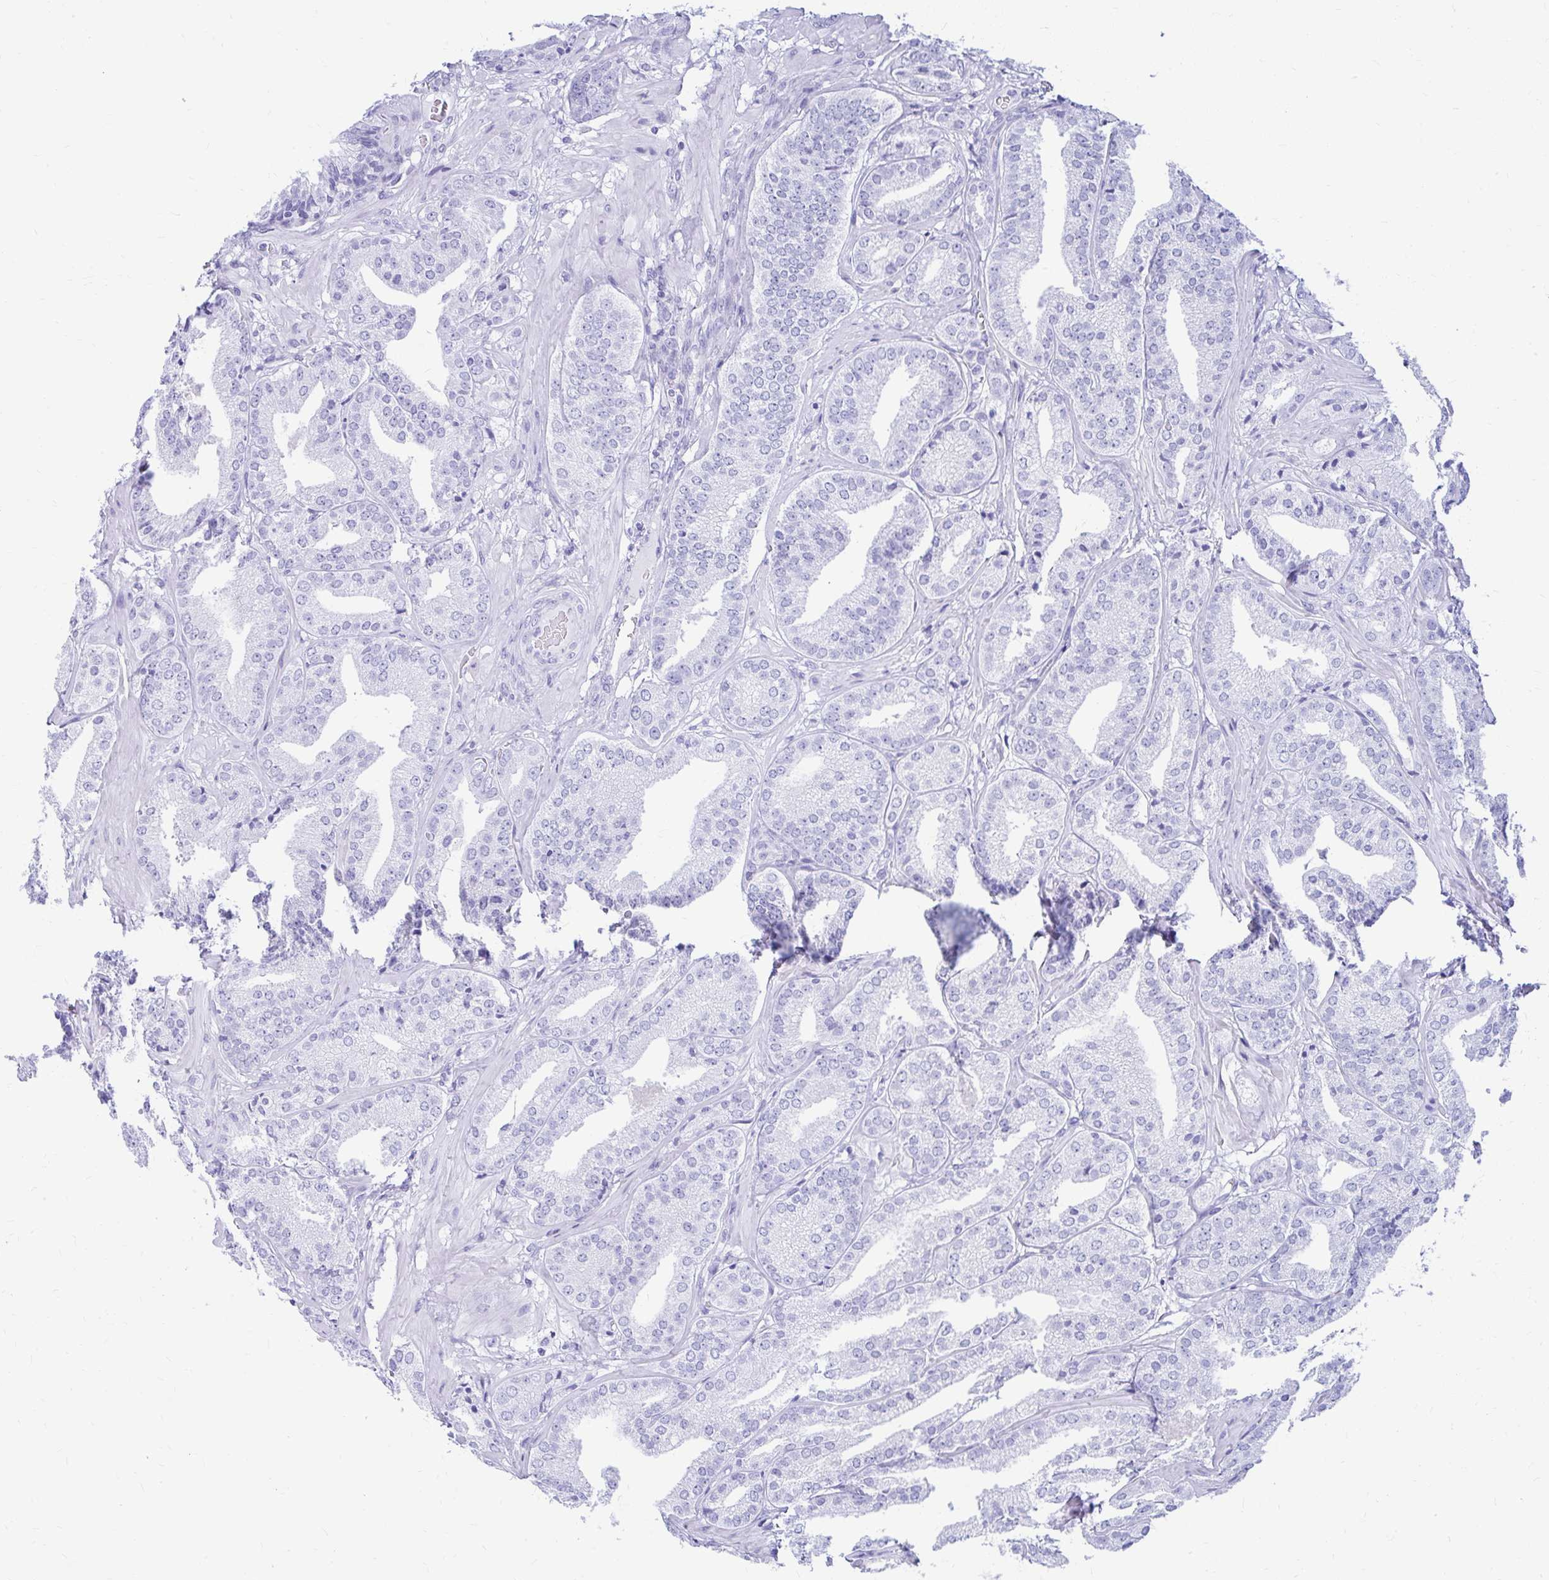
{"staining": {"intensity": "negative", "quantity": "none", "location": "none"}, "tissue": "prostate cancer", "cell_type": "Tumor cells", "image_type": "cancer", "snomed": [{"axis": "morphology", "description": "Adenocarcinoma, High grade"}, {"axis": "topography", "description": "Prostate"}], "caption": "Micrograph shows no significant protein positivity in tumor cells of prostate cancer (high-grade adenocarcinoma).", "gene": "NSG2", "patient": {"sex": "male", "age": 63}}